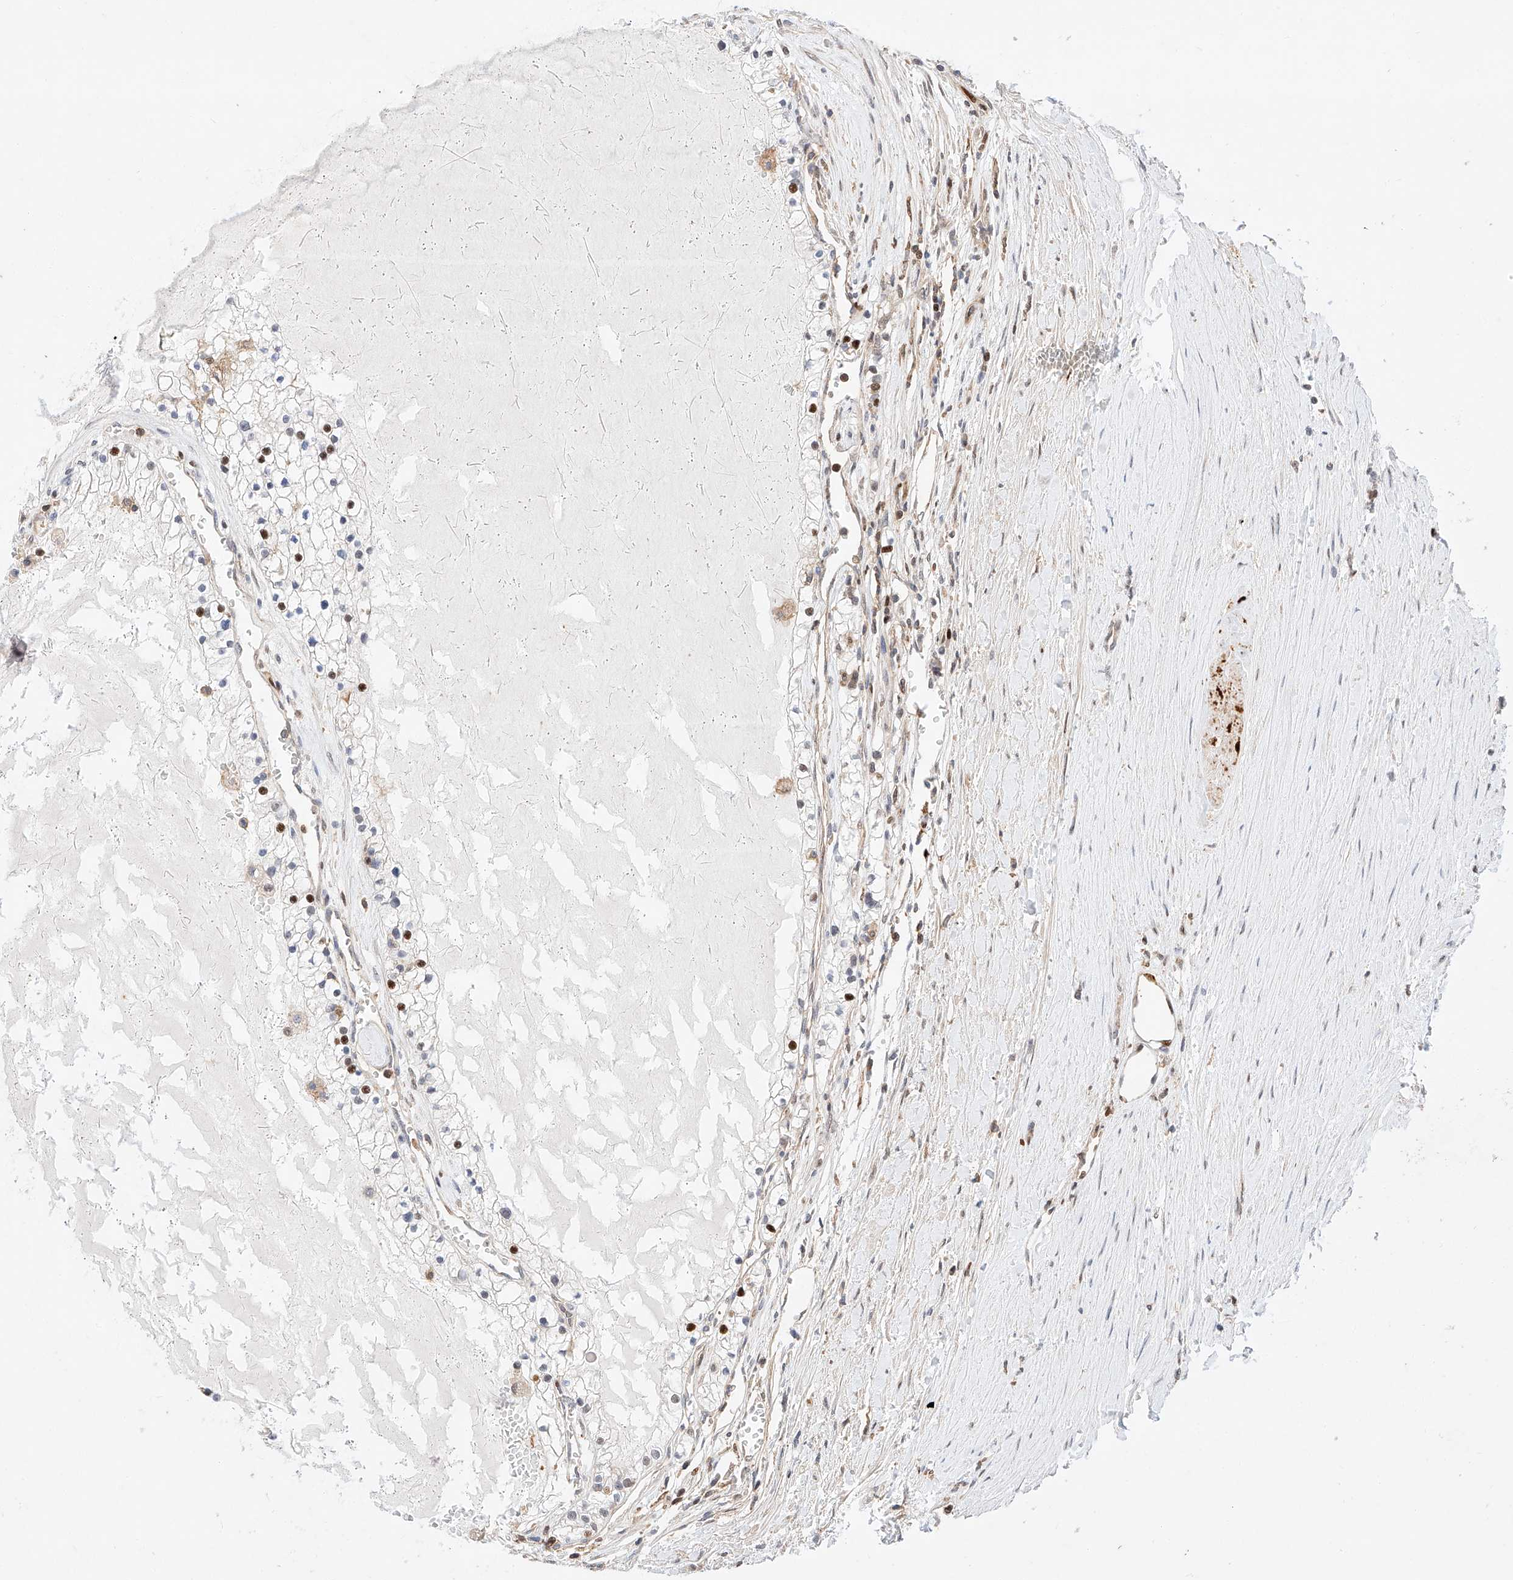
{"staining": {"intensity": "moderate", "quantity": "<25%", "location": "nuclear"}, "tissue": "renal cancer", "cell_type": "Tumor cells", "image_type": "cancer", "snomed": [{"axis": "morphology", "description": "Normal tissue, NOS"}, {"axis": "morphology", "description": "Adenocarcinoma, NOS"}, {"axis": "topography", "description": "Kidney"}], "caption": "DAB (3,3'-diaminobenzidine) immunohistochemical staining of renal cancer (adenocarcinoma) reveals moderate nuclear protein positivity in about <25% of tumor cells.", "gene": "HDAC9", "patient": {"sex": "male", "age": 68}}